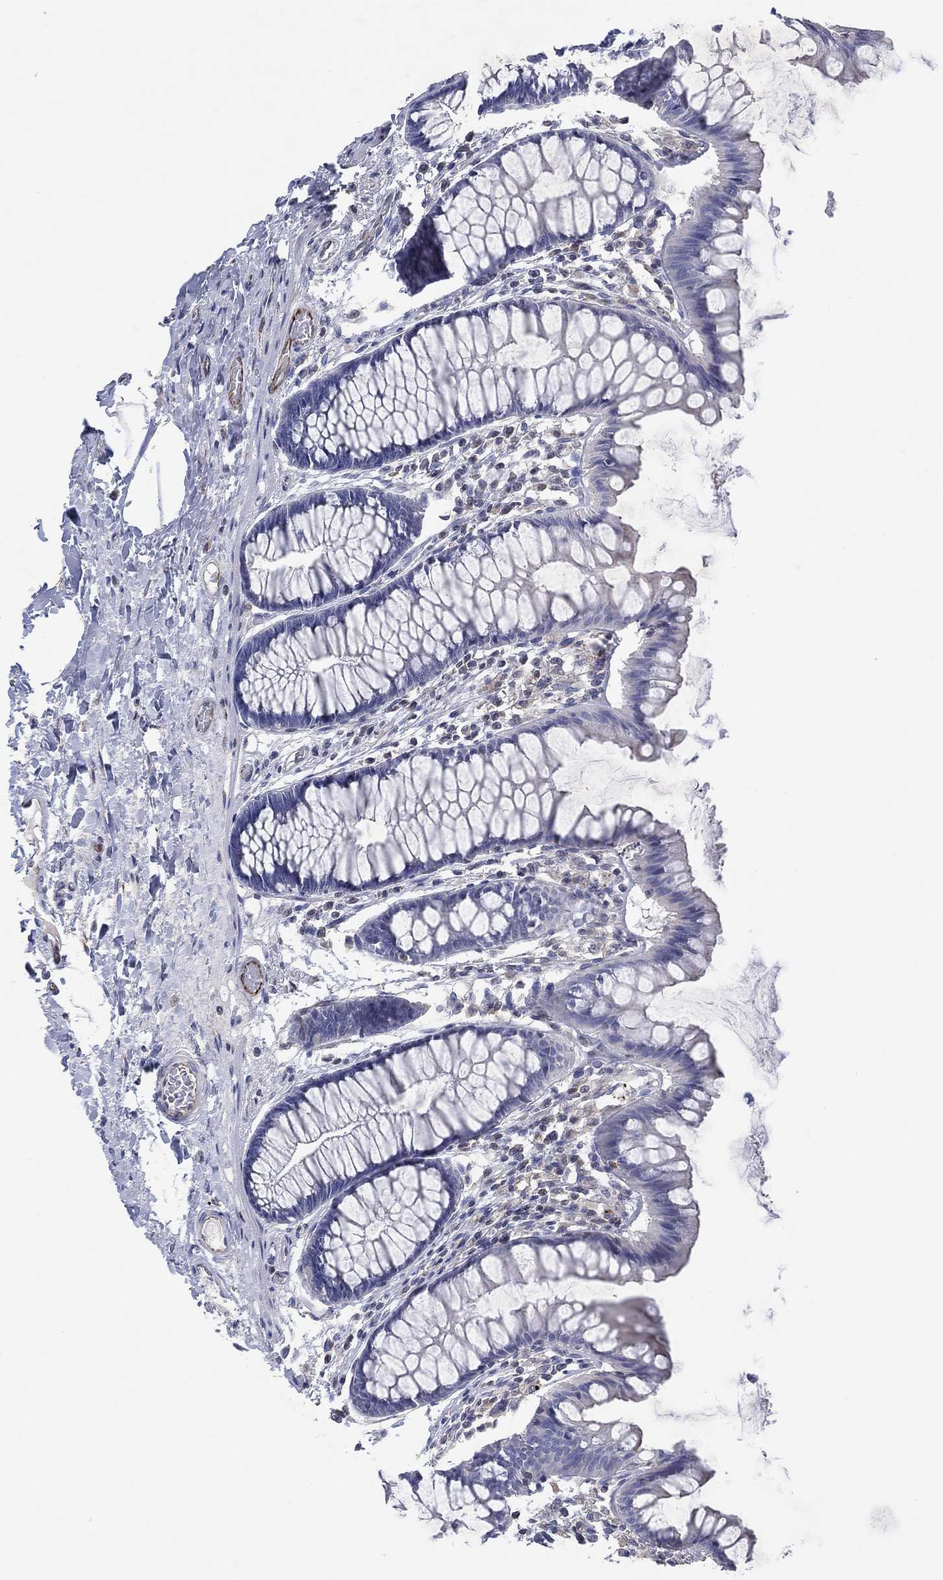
{"staining": {"intensity": "moderate", "quantity": "<25%", "location": "cytoplasmic/membranous"}, "tissue": "colon", "cell_type": "Endothelial cells", "image_type": "normal", "snomed": [{"axis": "morphology", "description": "Normal tissue, NOS"}, {"axis": "topography", "description": "Colon"}], "caption": "The photomicrograph exhibits immunohistochemical staining of unremarkable colon. There is moderate cytoplasmic/membranous expression is appreciated in approximately <25% of endothelial cells. (DAB IHC with brightfield microscopy, high magnification).", "gene": "FLI1", "patient": {"sex": "female", "age": 65}}